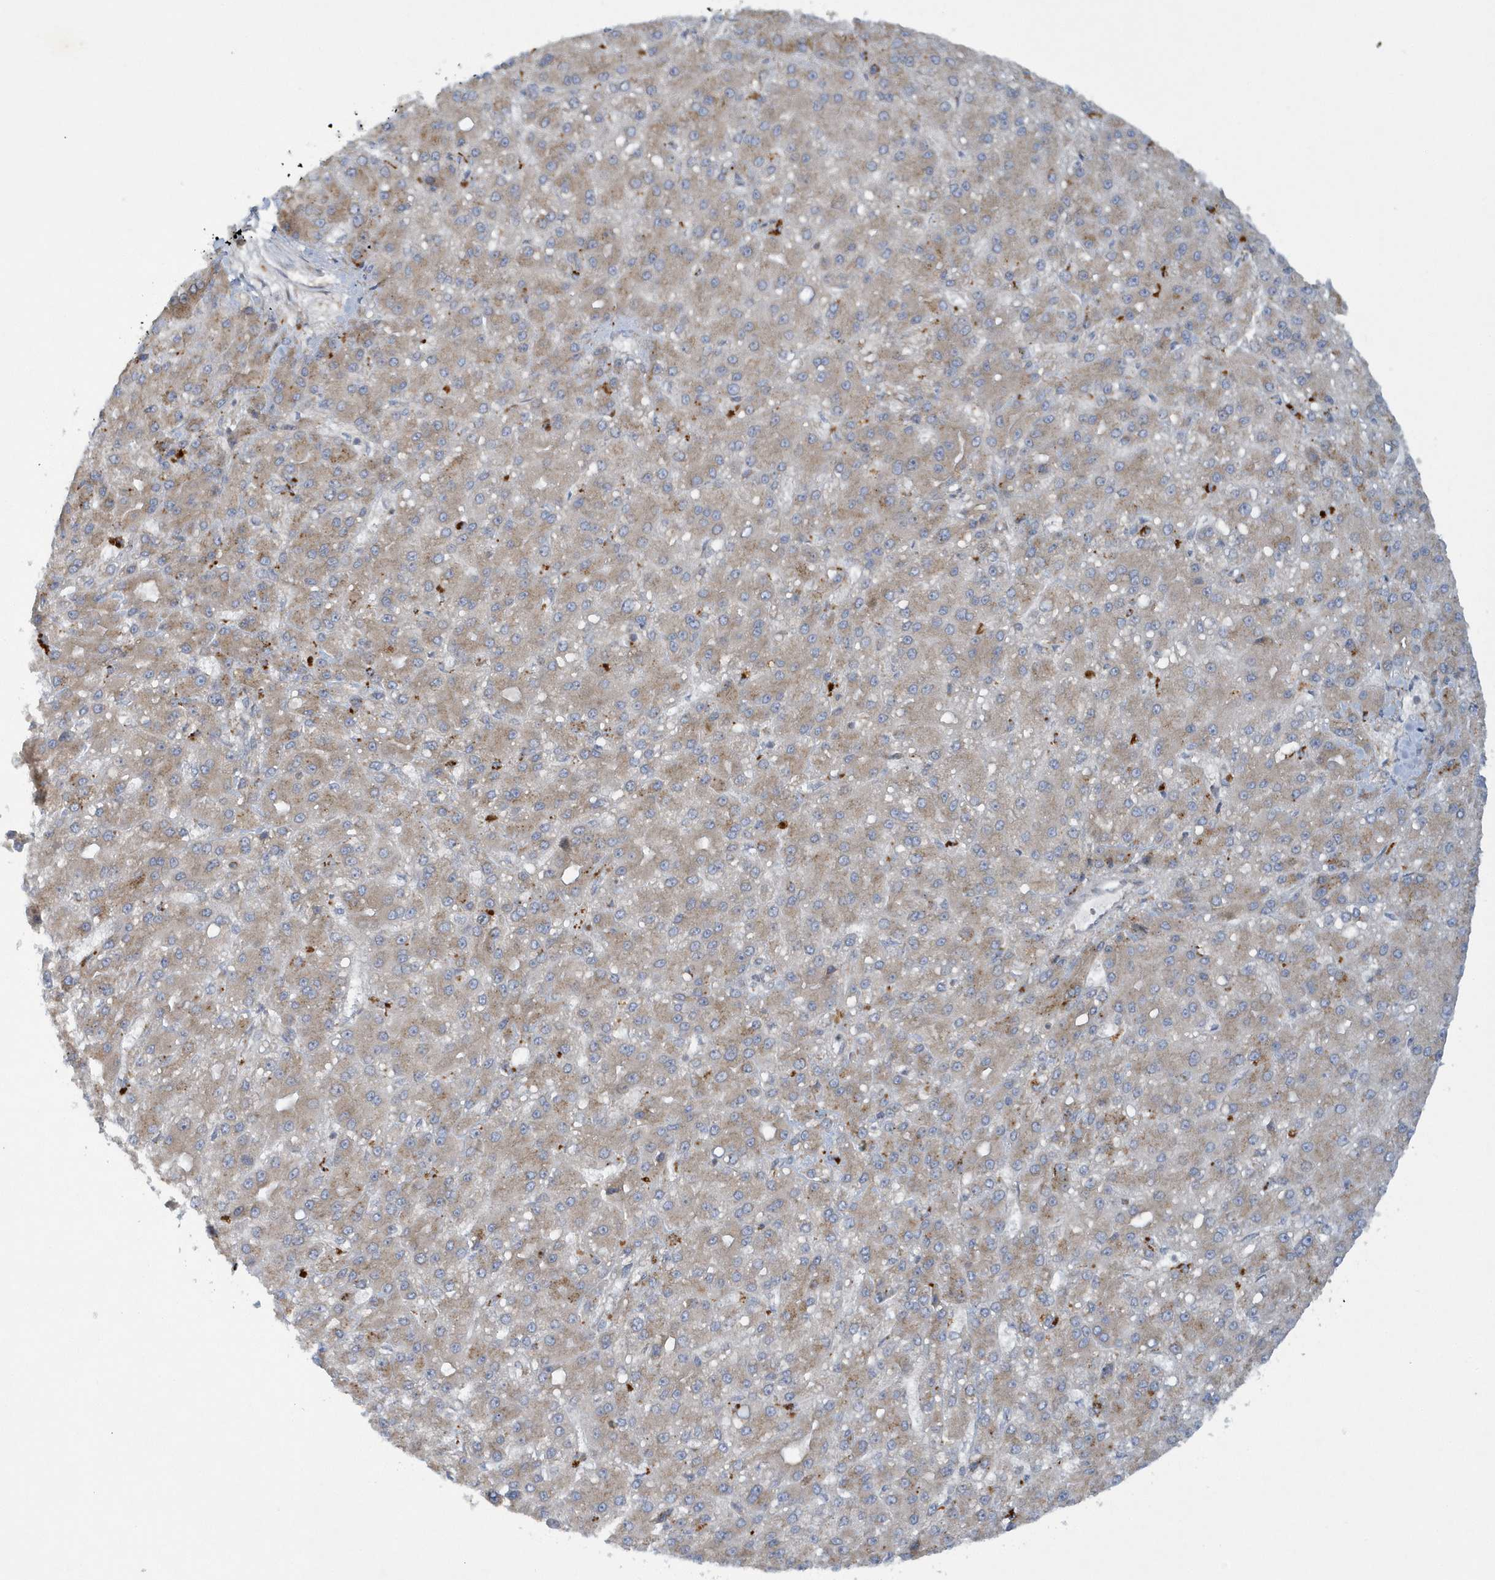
{"staining": {"intensity": "weak", "quantity": ">75%", "location": "cytoplasmic/membranous"}, "tissue": "liver cancer", "cell_type": "Tumor cells", "image_type": "cancer", "snomed": [{"axis": "morphology", "description": "Carcinoma, Hepatocellular, NOS"}, {"axis": "topography", "description": "Liver"}], "caption": "Weak cytoplasmic/membranous expression for a protein is identified in approximately >75% of tumor cells of liver hepatocellular carcinoma using IHC.", "gene": "CNOT10", "patient": {"sex": "male", "age": 67}}